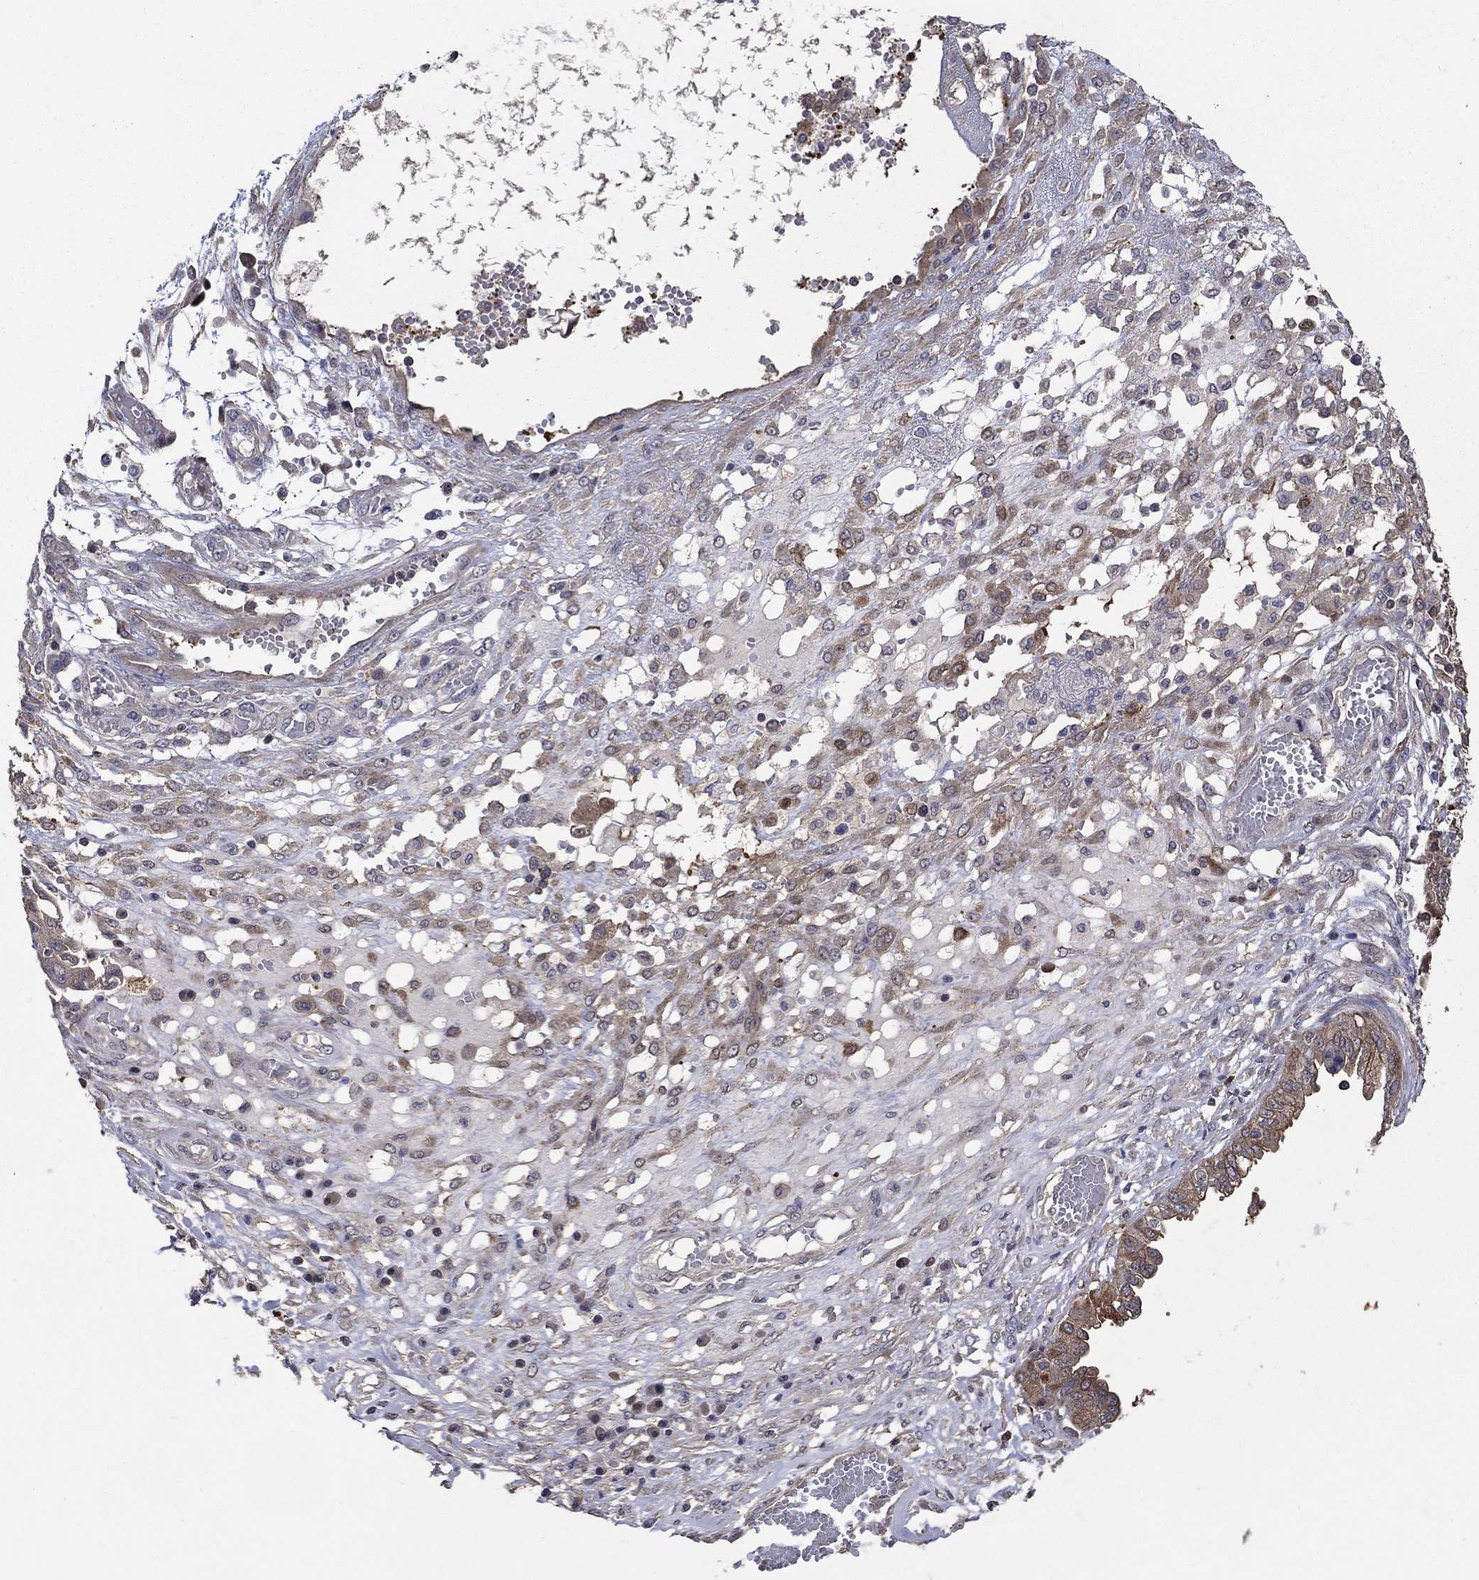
{"staining": {"intensity": "weak", "quantity": "25%-75%", "location": "cytoplasmic/membranous"}, "tissue": "ovarian cancer", "cell_type": "Tumor cells", "image_type": "cancer", "snomed": [{"axis": "morphology", "description": "Cystadenocarcinoma, serous, NOS"}, {"axis": "topography", "description": "Ovary"}], "caption": "Weak cytoplasmic/membranous expression for a protein is identified in about 25%-75% of tumor cells of ovarian serous cystadenocarcinoma using immunohistochemistry.", "gene": "DVL1", "patient": {"sex": "female", "age": 67}}